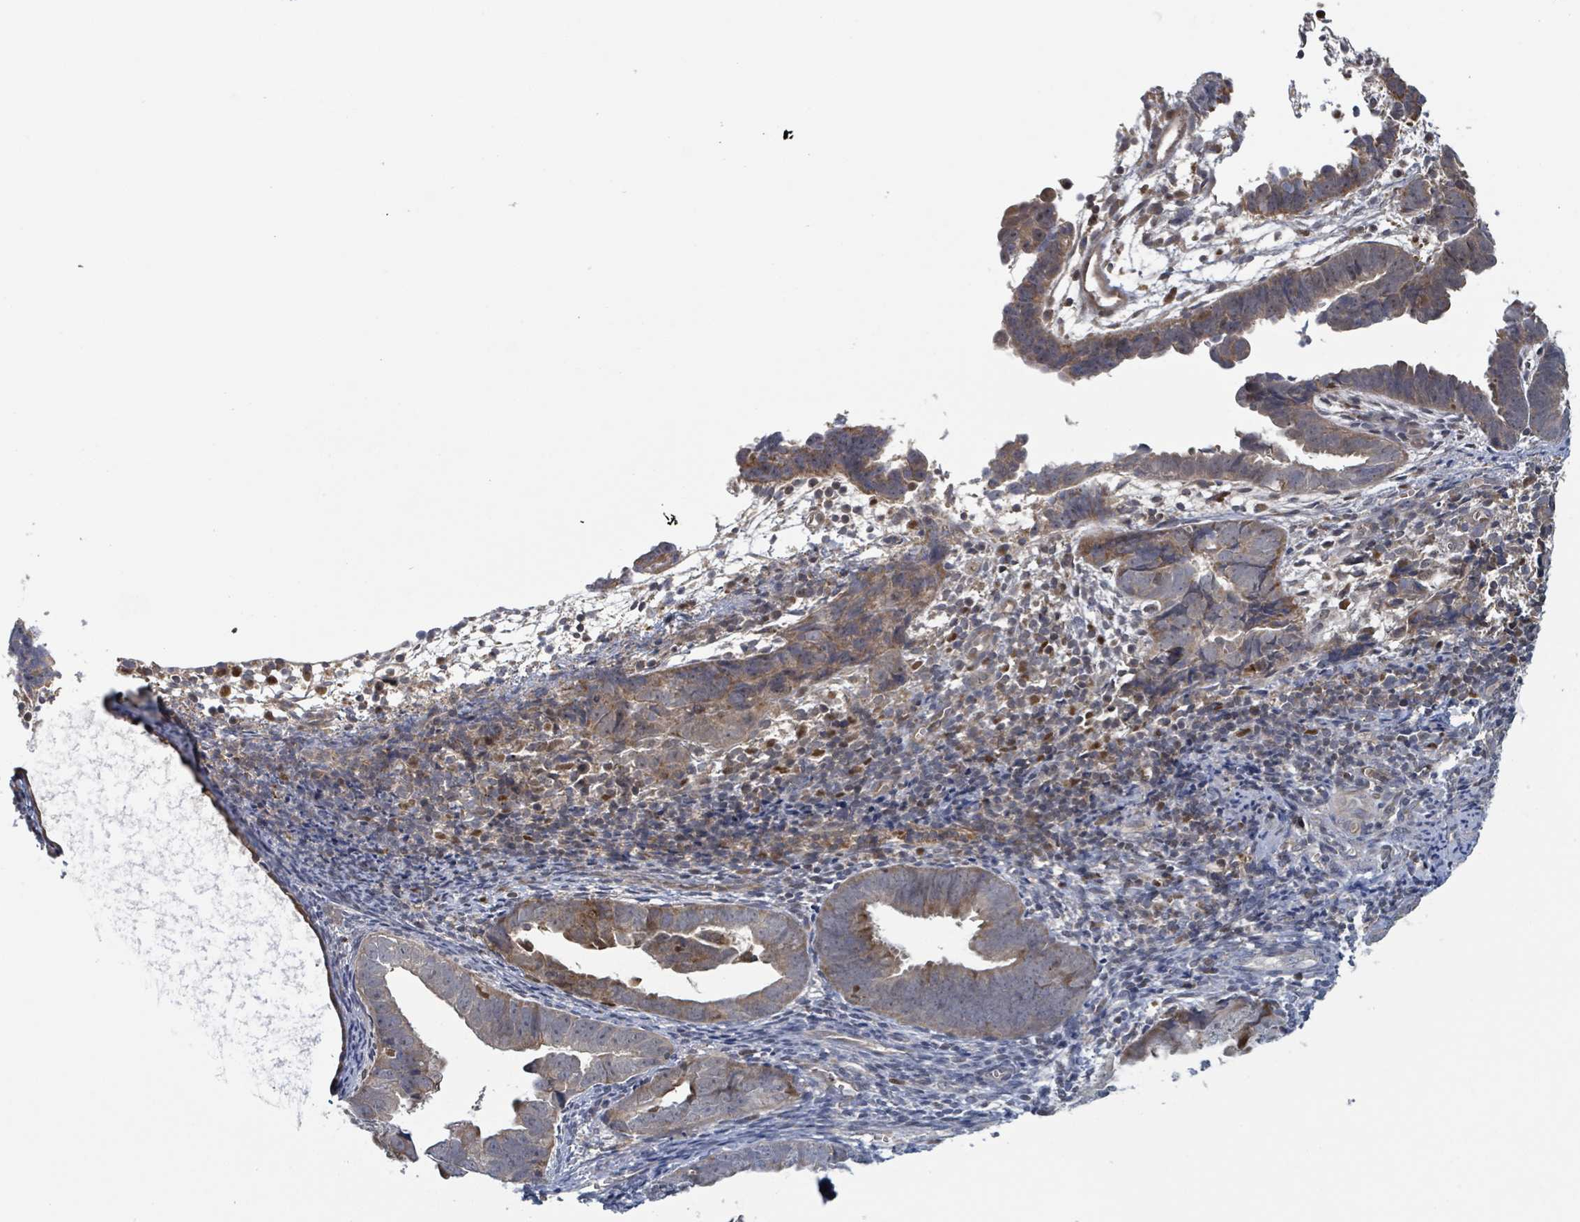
{"staining": {"intensity": "moderate", "quantity": "25%-75%", "location": "cytoplasmic/membranous"}, "tissue": "endometrial cancer", "cell_type": "Tumor cells", "image_type": "cancer", "snomed": [{"axis": "morphology", "description": "Adenocarcinoma, NOS"}, {"axis": "topography", "description": "Endometrium"}], "caption": "DAB (3,3'-diaminobenzidine) immunohistochemical staining of human endometrial cancer (adenocarcinoma) reveals moderate cytoplasmic/membranous protein expression in approximately 25%-75% of tumor cells. (brown staining indicates protein expression, while blue staining denotes nuclei).", "gene": "HIVEP1", "patient": {"sex": "female", "age": 75}}